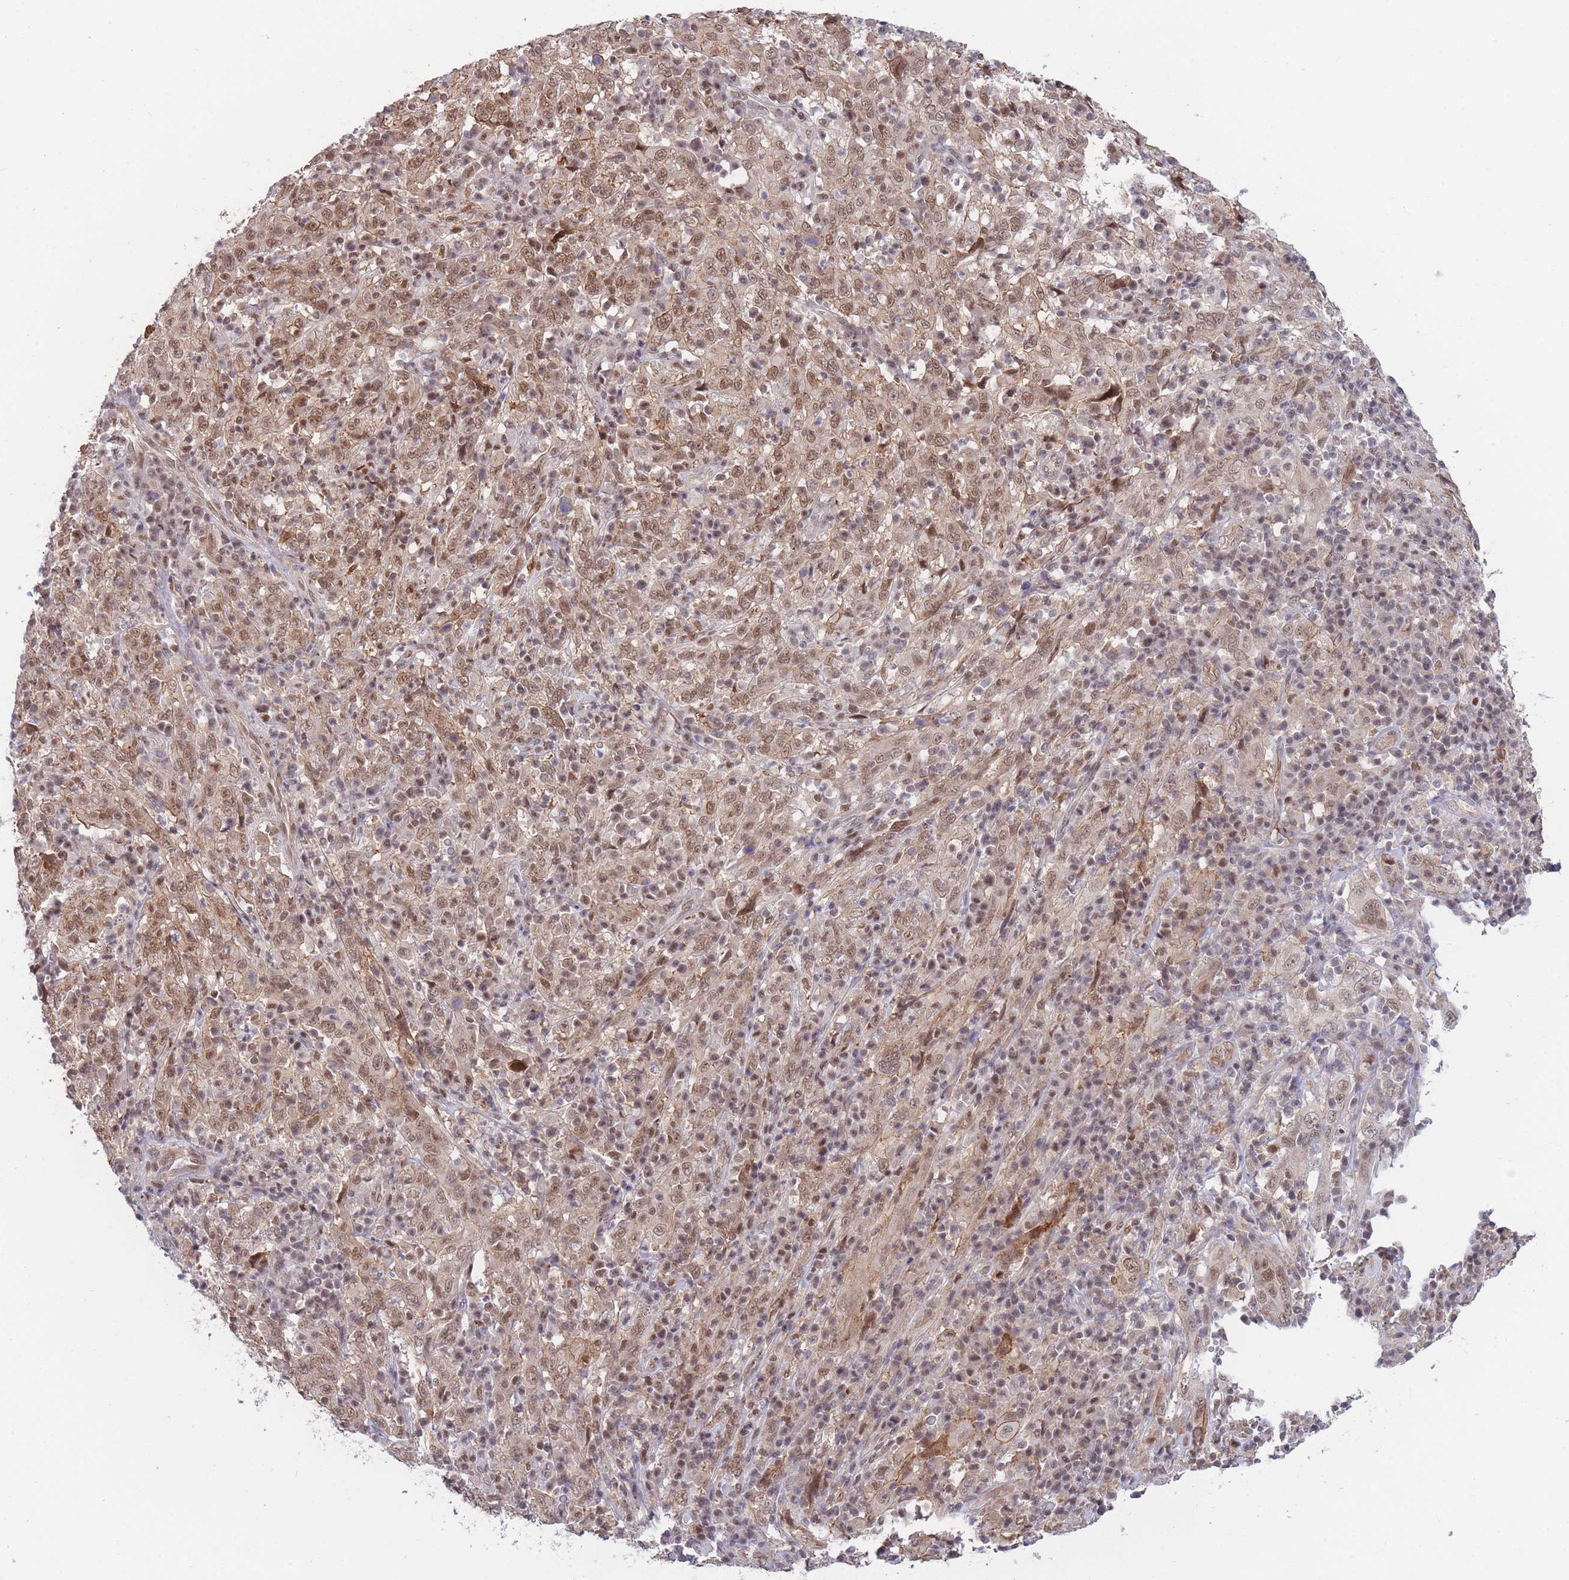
{"staining": {"intensity": "moderate", "quantity": ">75%", "location": "cytoplasmic/membranous,nuclear"}, "tissue": "cervical cancer", "cell_type": "Tumor cells", "image_type": "cancer", "snomed": [{"axis": "morphology", "description": "Squamous cell carcinoma, NOS"}, {"axis": "topography", "description": "Cervix"}], "caption": "A histopathology image of cervical cancer stained for a protein demonstrates moderate cytoplasmic/membranous and nuclear brown staining in tumor cells.", "gene": "BOD1L1", "patient": {"sex": "female", "age": 46}}